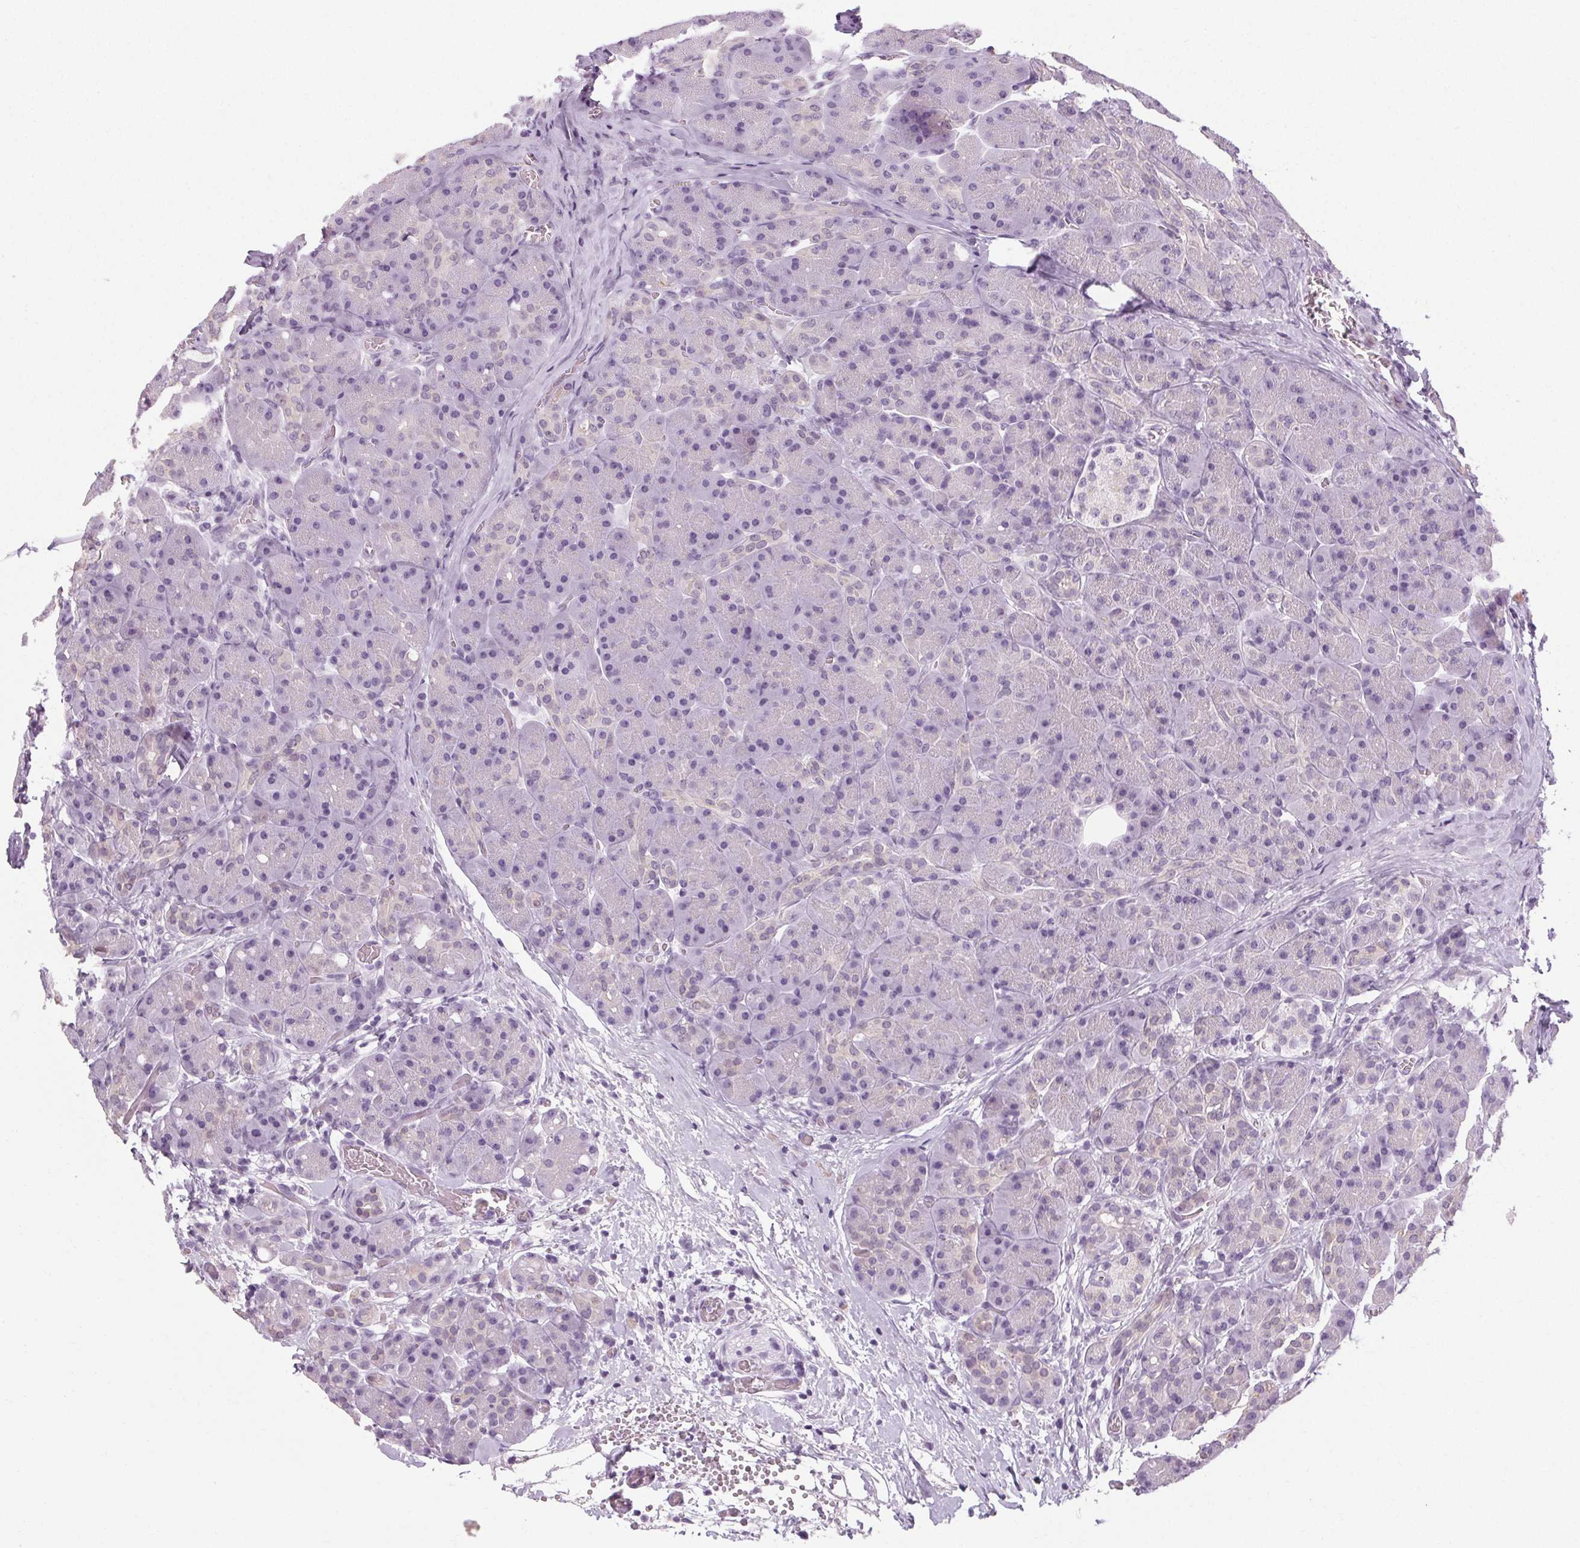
{"staining": {"intensity": "negative", "quantity": "none", "location": "none"}, "tissue": "pancreas", "cell_type": "Exocrine glandular cells", "image_type": "normal", "snomed": [{"axis": "morphology", "description": "Normal tissue, NOS"}, {"axis": "topography", "description": "Pancreas"}], "caption": "DAB (3,3'-diaminobenzidine) immunohistochemical staining of normal pancreas demonstrates no significant staining in exocrine glandular cells.", "gene": "POMC", "patient": {"sex": "male", "age": 55}}